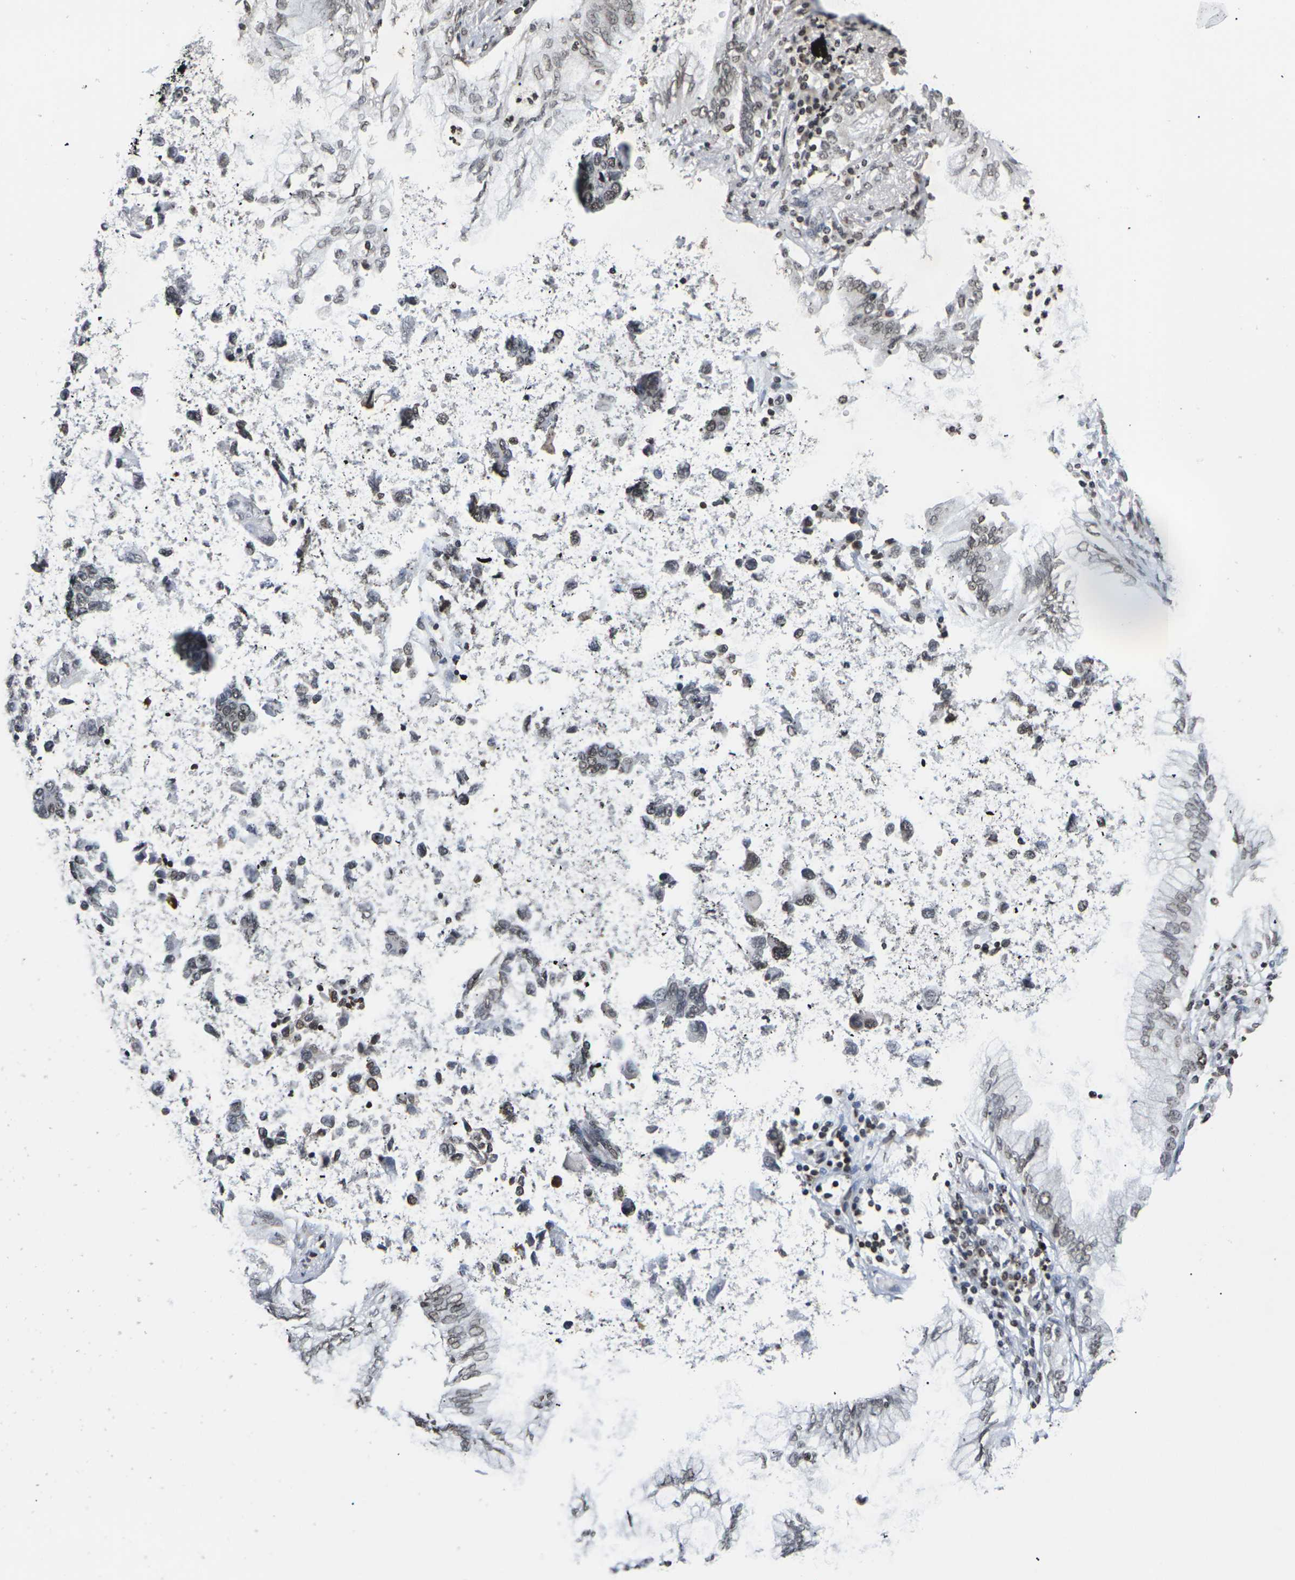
{"staining": {"intensity": "moderate", "quantity": ">75%", "location": "nuclear"}, "tissue": "lung cancer", "cell_type": "Tumor cells", "image_type": "cancer", "snomed": [{"axis": "morphology", "description": "Normal tissue, NOS"}, {"axis": "morphology", "description": "Adenocarcinoma, NOS"}, {"axis": "topography", "description": "Bronchus"}, {"axis": "topography", "description": "Lung"}], "caption": "IHC micrograph of human lung cancer stained for a protein (brown), which reveals medium levels of moderate nuclear positivity in about >75% of tumor cells.", "gene": "ETV5", "patient": {"sex": "female", "age": 70}}